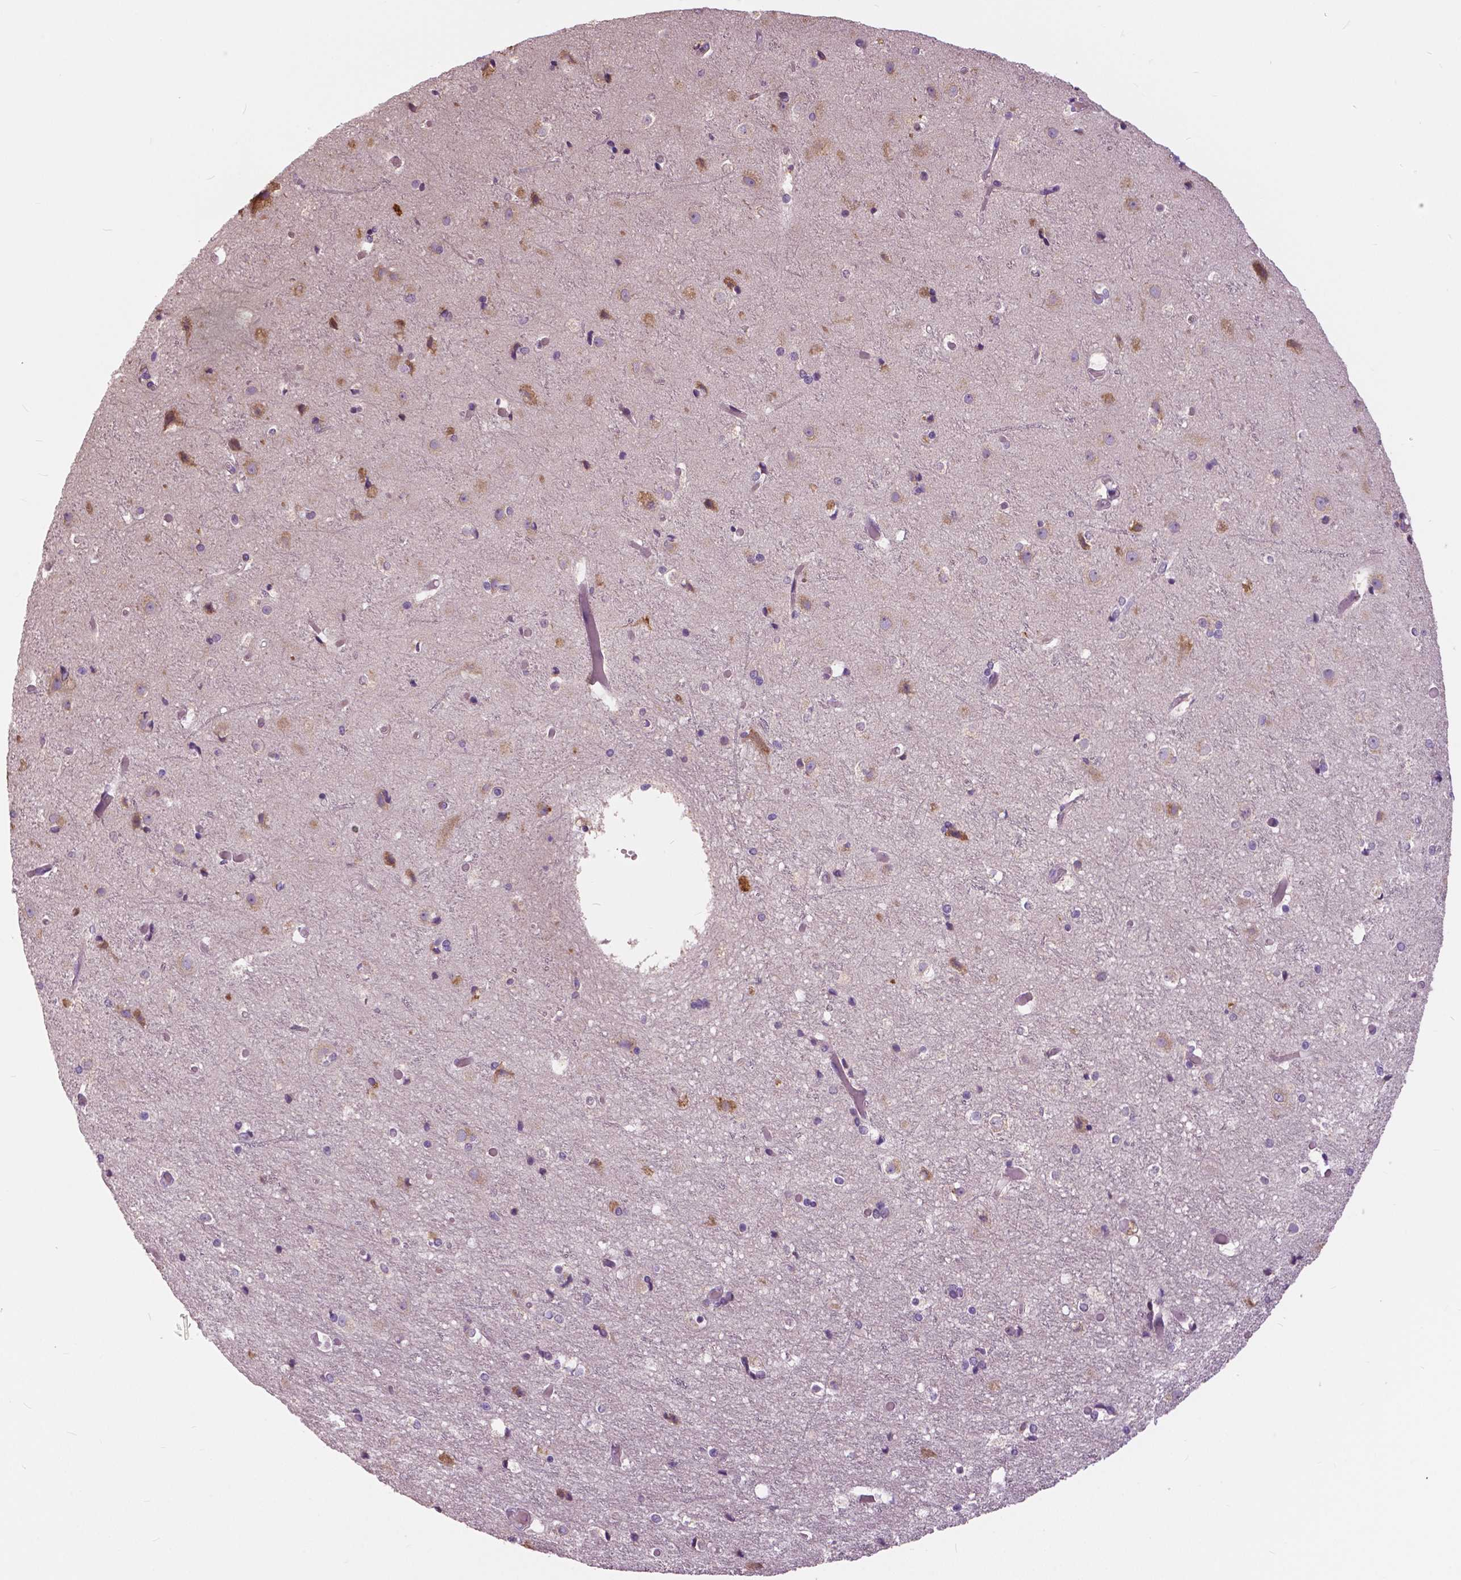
{"staining": {"intensity": "negative", "quantity": "none", "location": "none"}, "tissue": "cerebral cortex", "cell_type": "Endothelial cells", "image_type": "normal", "snomed": [{"axis": "morphology", "description": "Normal tissue, NOS"}, {"axis": "topography", "description": "Cerebral cortex"}], "caption": "The photomicrograph displays no significant staining in endothelial cells of cerebral cortex. (Immunohistochemistry, brightfield microscopy, high magnification).", "gene": "SERPINI1", "patient": {"sex": "female", "age": 52}}